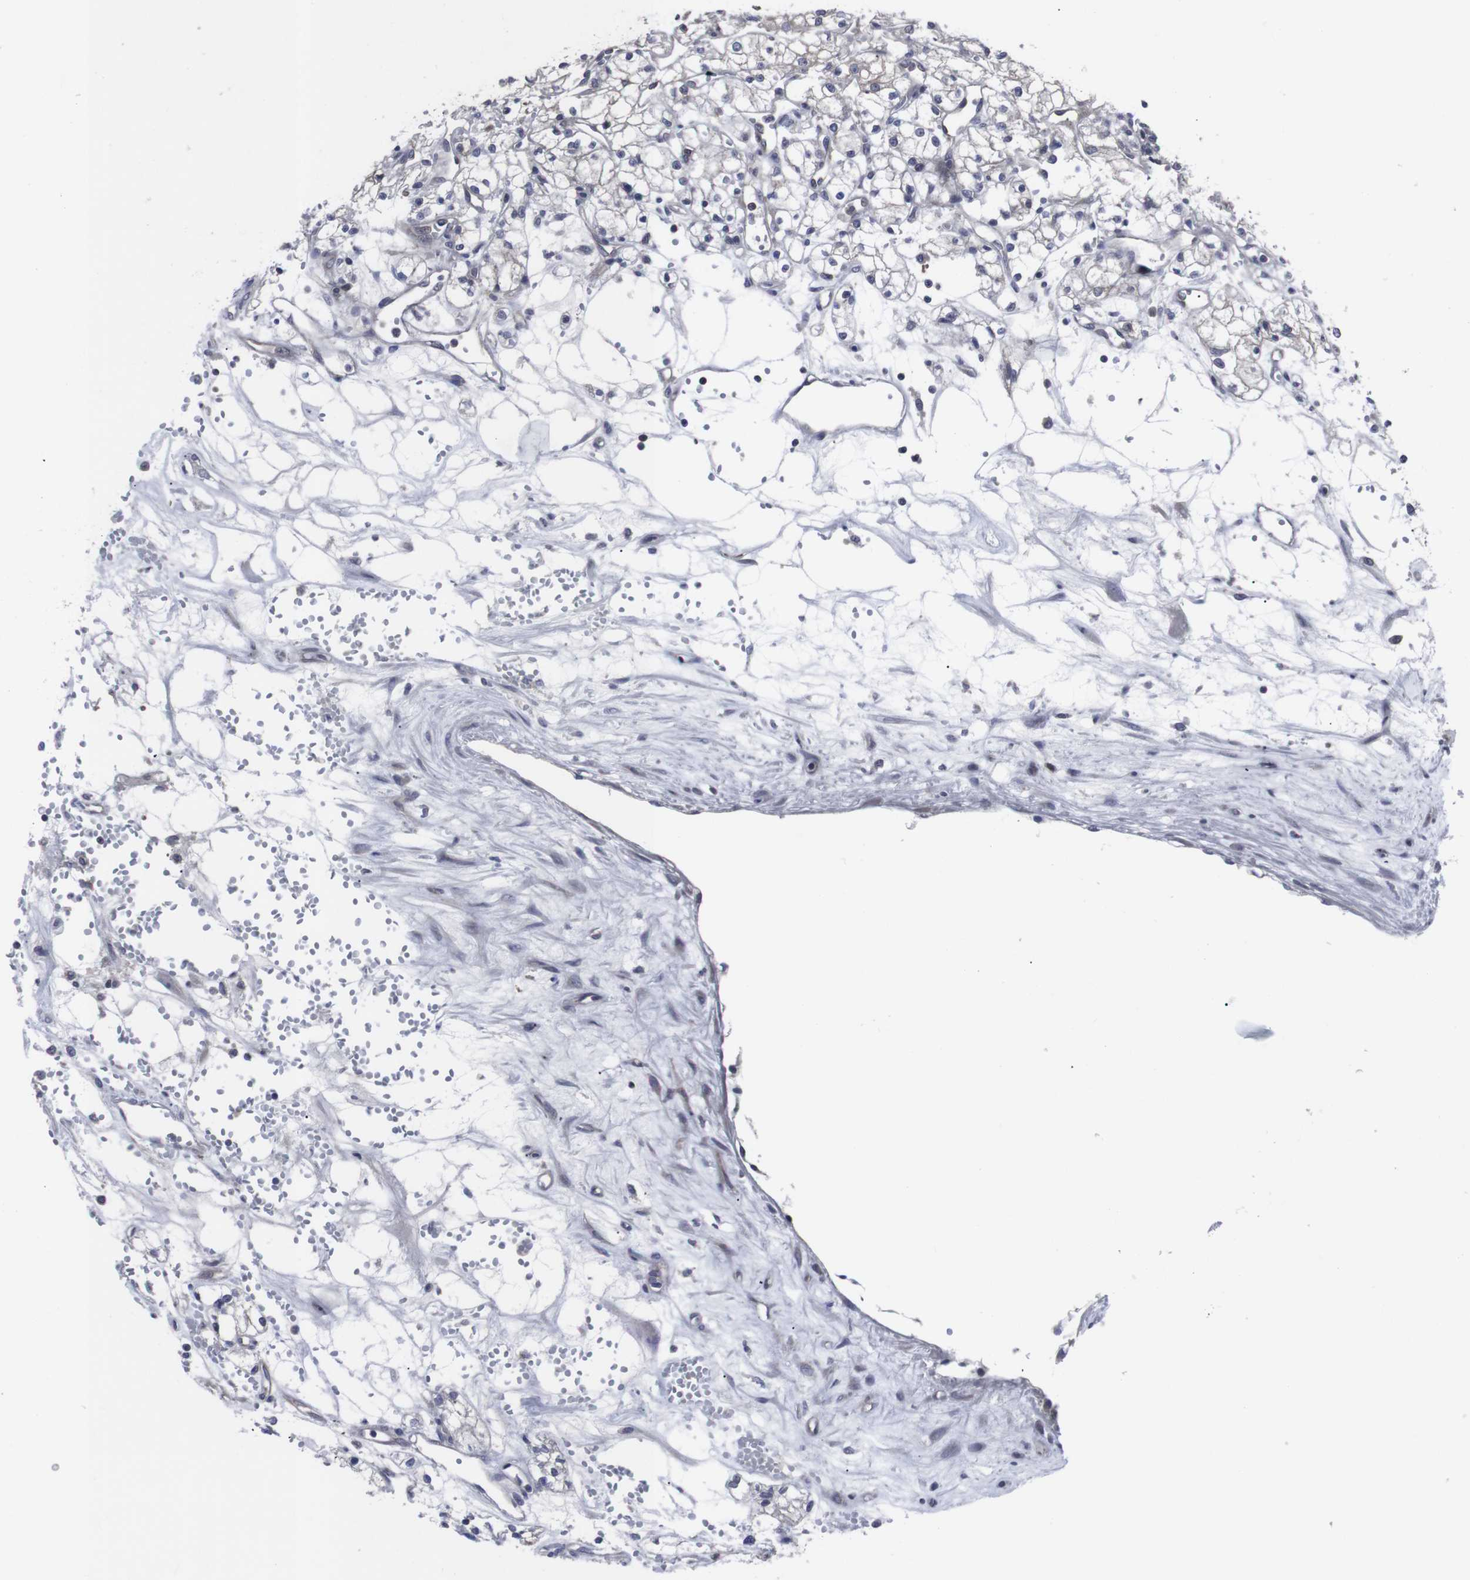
{"staining": {"intensity": "negative", "quantity": "none", "location": "none"}, "tissue": "renal cancer", "cell_type": "Tumor cells", "image_type": "cancer", "snomed": [{"axis": "morphology", "description": "Normal tissue, NOS"}, {"axis": "morphology", "description": "Adenocarcinoma, NOS"}, {"axis": "topography", "description": "Kidney"}], "caption": "Immunohistochemical staining of human renal cancer (adenocarcinoma) displays no significant positivity in tumor cells.", "gene": "HPRT1", "patient": {"sex": "male", "age": 59}}